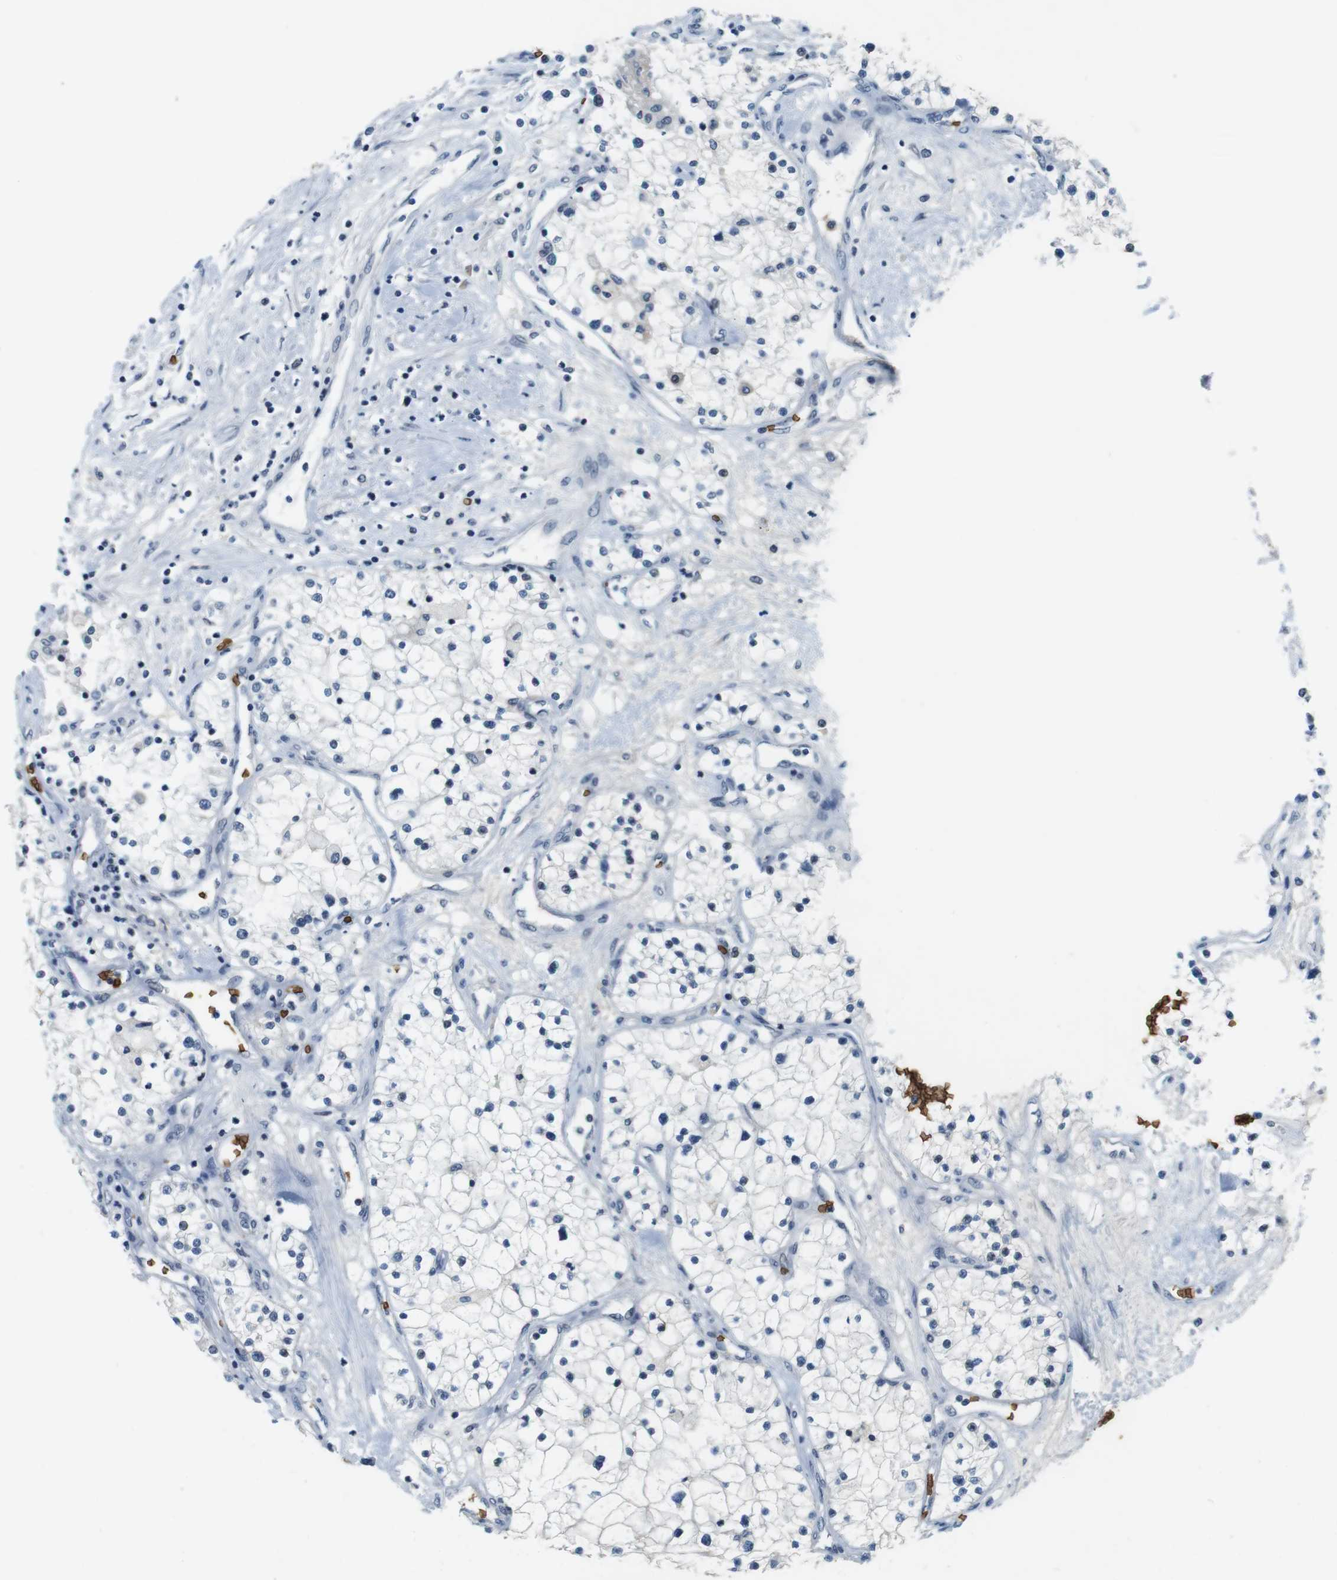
{"staining": {"intensity": "negative", "quantity": "none", "location": "none"}, "tissue": "renal cancer", "cell_type": "Tumor cells", "image_type": "cancer", "snomed": [{"axis": "morphology", "description": "Adenocarcinoma, NOS"}, {"axis": "topography", "description": "Kidney"}], "caption": "High magnification brightfield microscopy of renal cancer (adenocarcinoma) stained with DAB (3,3'-diaminobenzidine) (brown) and counterstained with hematoxylin (blue): tumor cells show no significant staining.", "gene": "SLC4A1", "patient": {"sex": "male", "age": 68}}